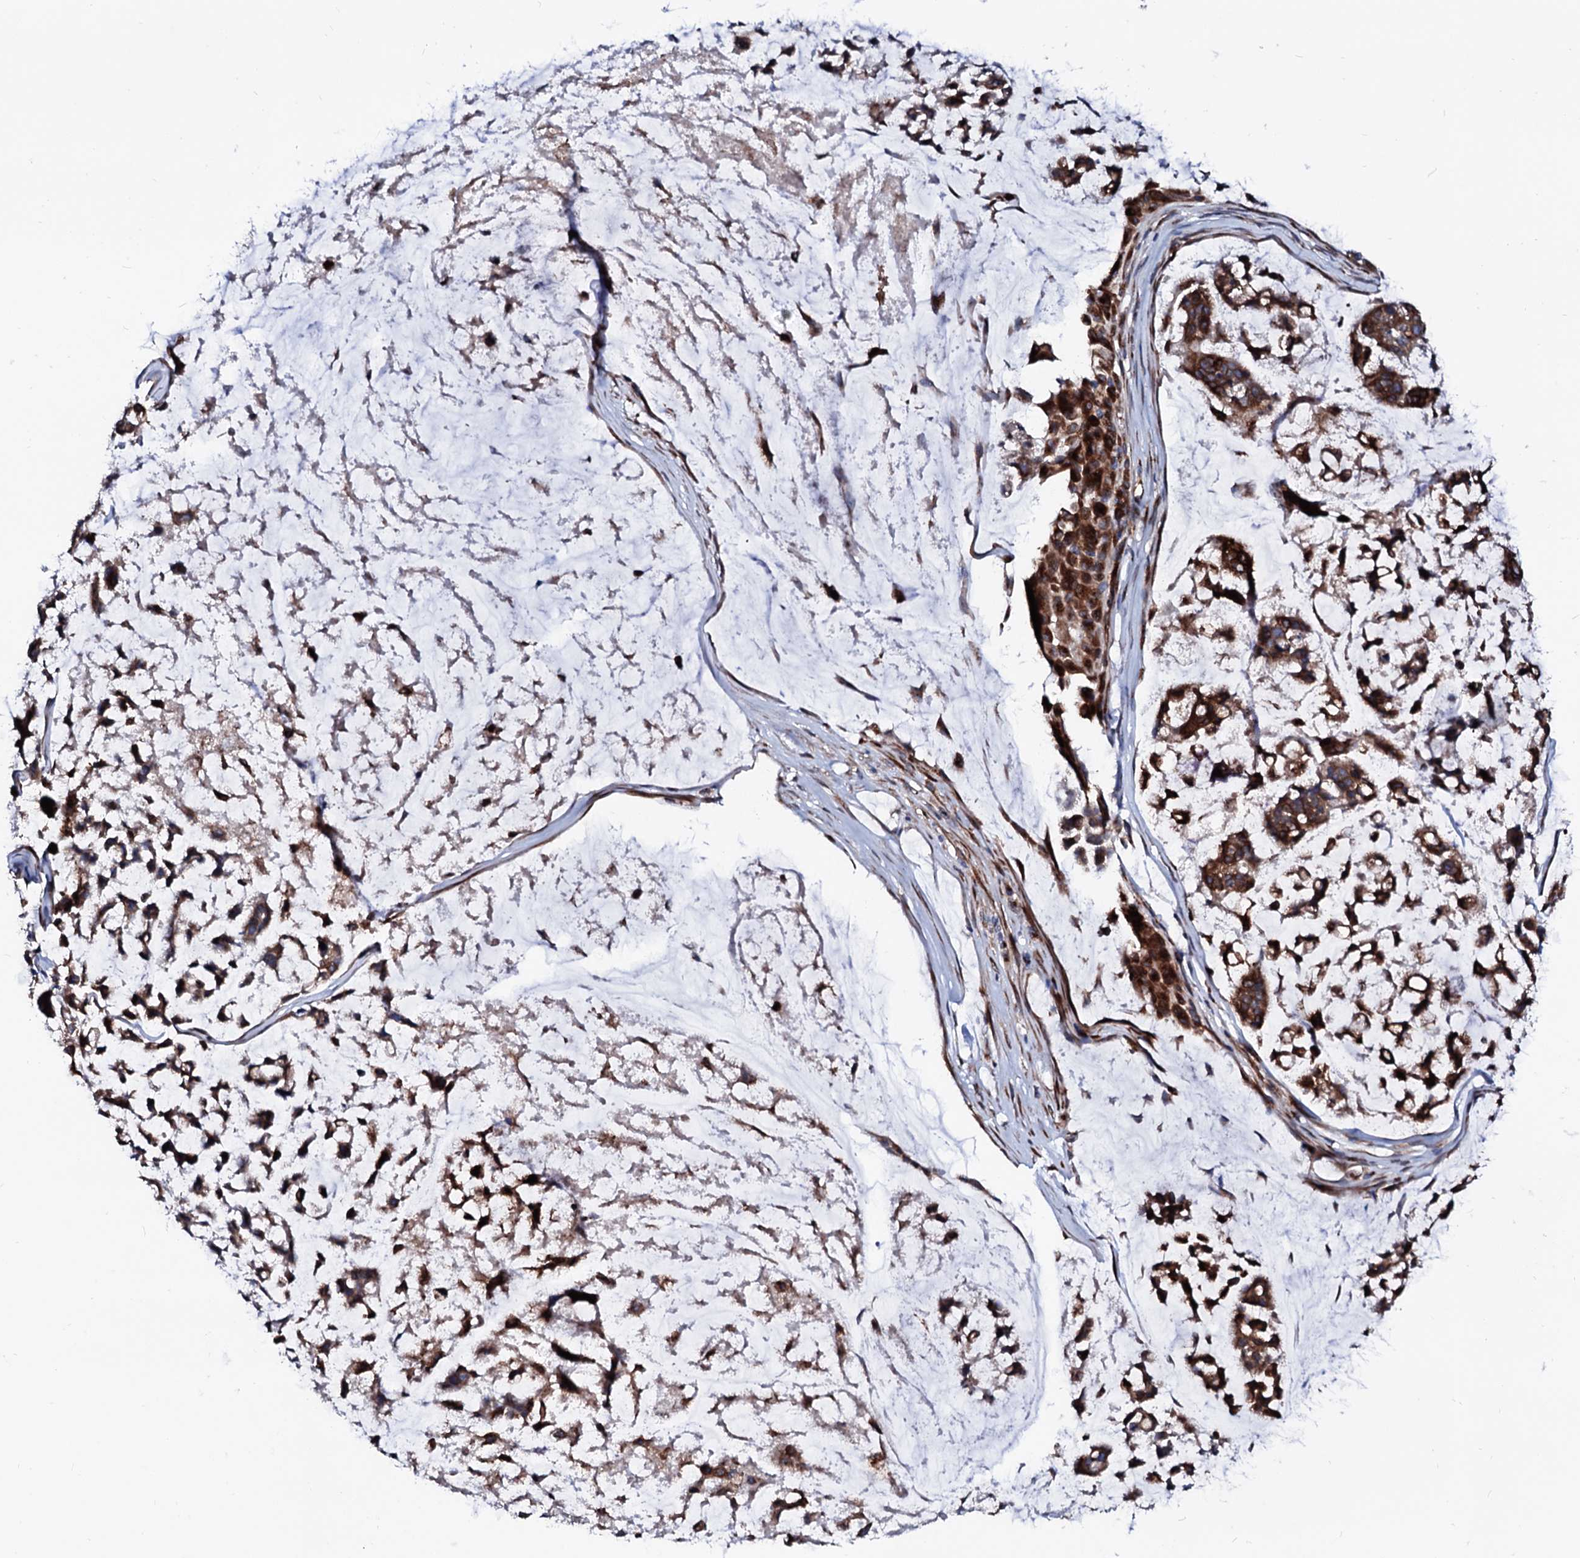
{"staining": {"intensity": "strong", "quantity": ">75%", "location": "cytoplasmic/membranous"}, "tissue": "stomach cancer", "cell_type": "Tumor cells", "image_type": "cancer", "snomed": [{"axis": "morphology", "description": "Adenocarcinoma, NOS"}, {"axis": "topography", "description": "Stomach, lower"}], "caption": "Stomach cancer (adenocarcinoma) was stained to show a protein in brown. There is high levels of strong cytoplasmic/membranous positivity in about >75% of tumor cells. (DAB (3,3'-diaminobenzidine) = brown stain, brightfield microscopy at high magnification).", "gene": "TMCO3", "patient": {"sex": "male", "age": 67}}